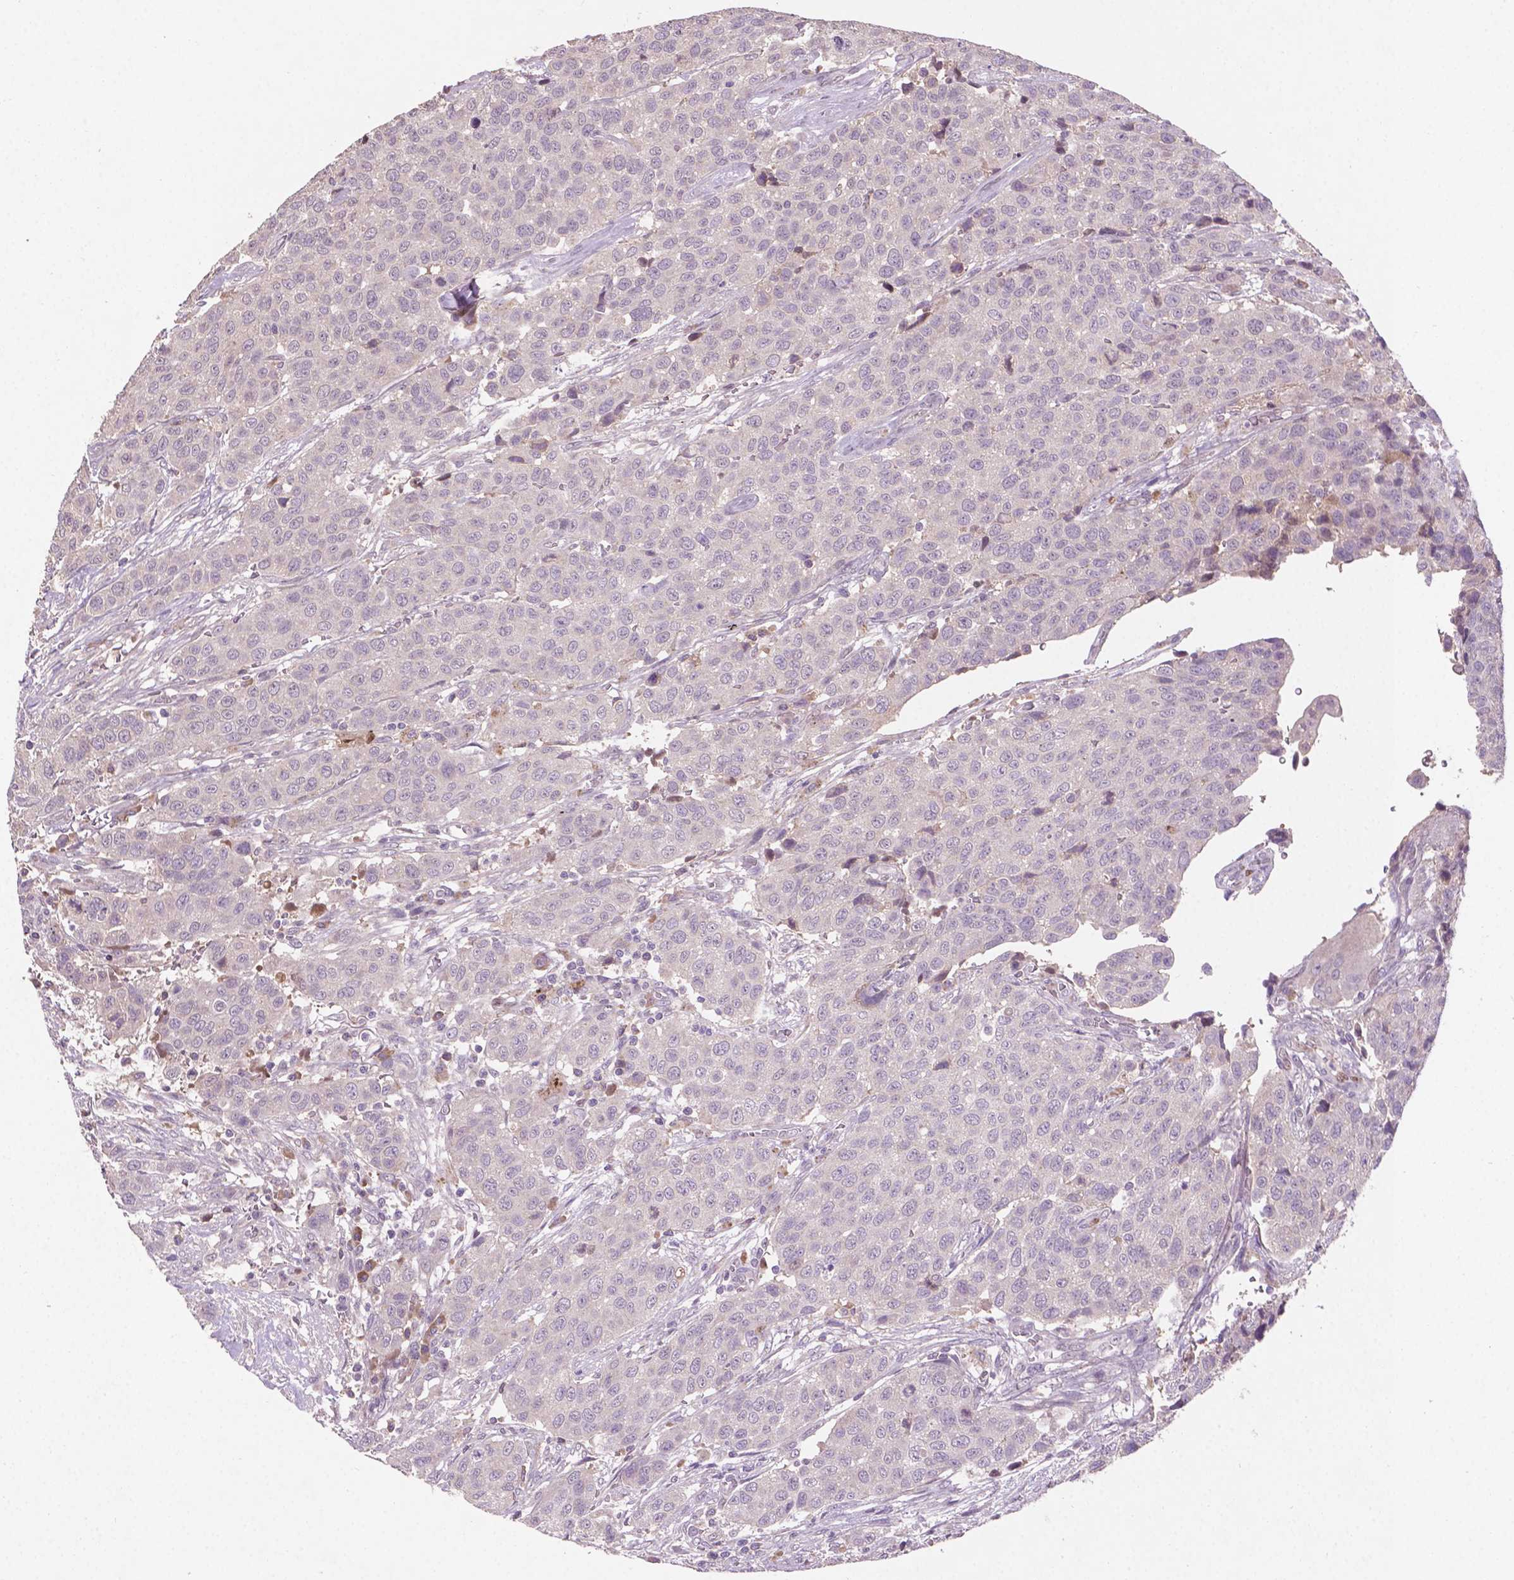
{"staining": {"intensity": "negative", "quantity": "none", "location": "none"}, "tissue": "urothelial cancer", "cell_type": "Tumor cells", "image_type": "cancer", "snomed": [{"axis": "morphology", "description": "Urothelial carcinoma, High grade"}, {"axis": "topography", "description": "Urinary bladder"}], "caption": "An IHC micrograph of urothelial carcinoma (high-grade) is shown. There is no staining in tumor cells of urothelial carcinoma (high-grade).", "gene": "SOX17", "patient": {"sex": "female", "age": 58}}